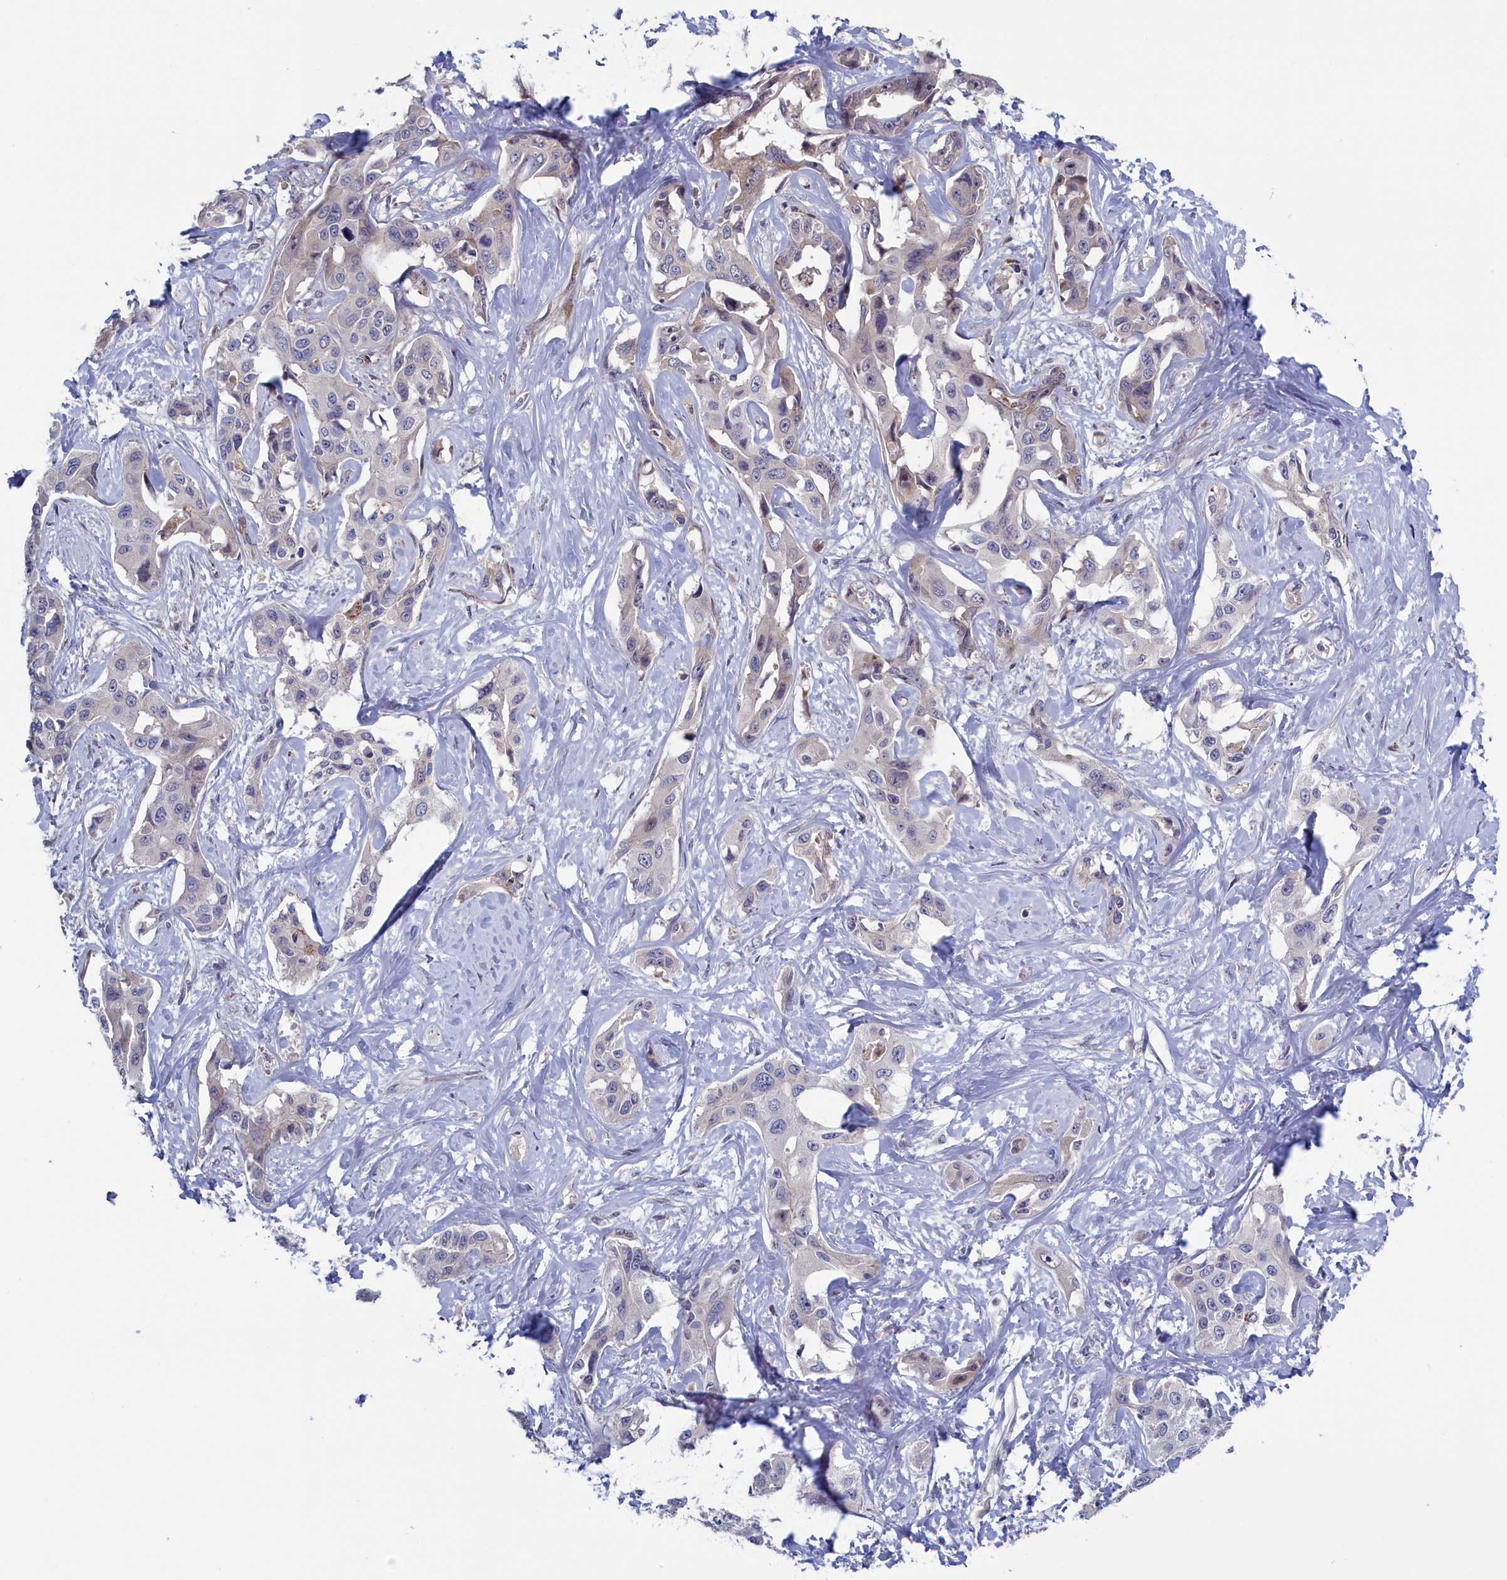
{"staining": {"intensity": "negative", "quantity": "none", "location": "none"}, "tissue": "liver cancer", "cell_type": "Tumor cells", "image_type": "cancer", "snomed": [{"axis": "morphology", "description": "Cholangiocarcinoma"}, {"axis": "topography", "description": "Liver"}], "caption": "The histopathology image demonstrates no significant expression in tumor cells of cholangiocarcinoma (liver). Brightfield microscopy of immunohistochemistry stained with DAB (3,3'-diaminobenzidine) (brown) and hematoxylin (blue), captured at high magnification.", "gene": "LSG1", "patient": {"sex": "male", "age": 59}}